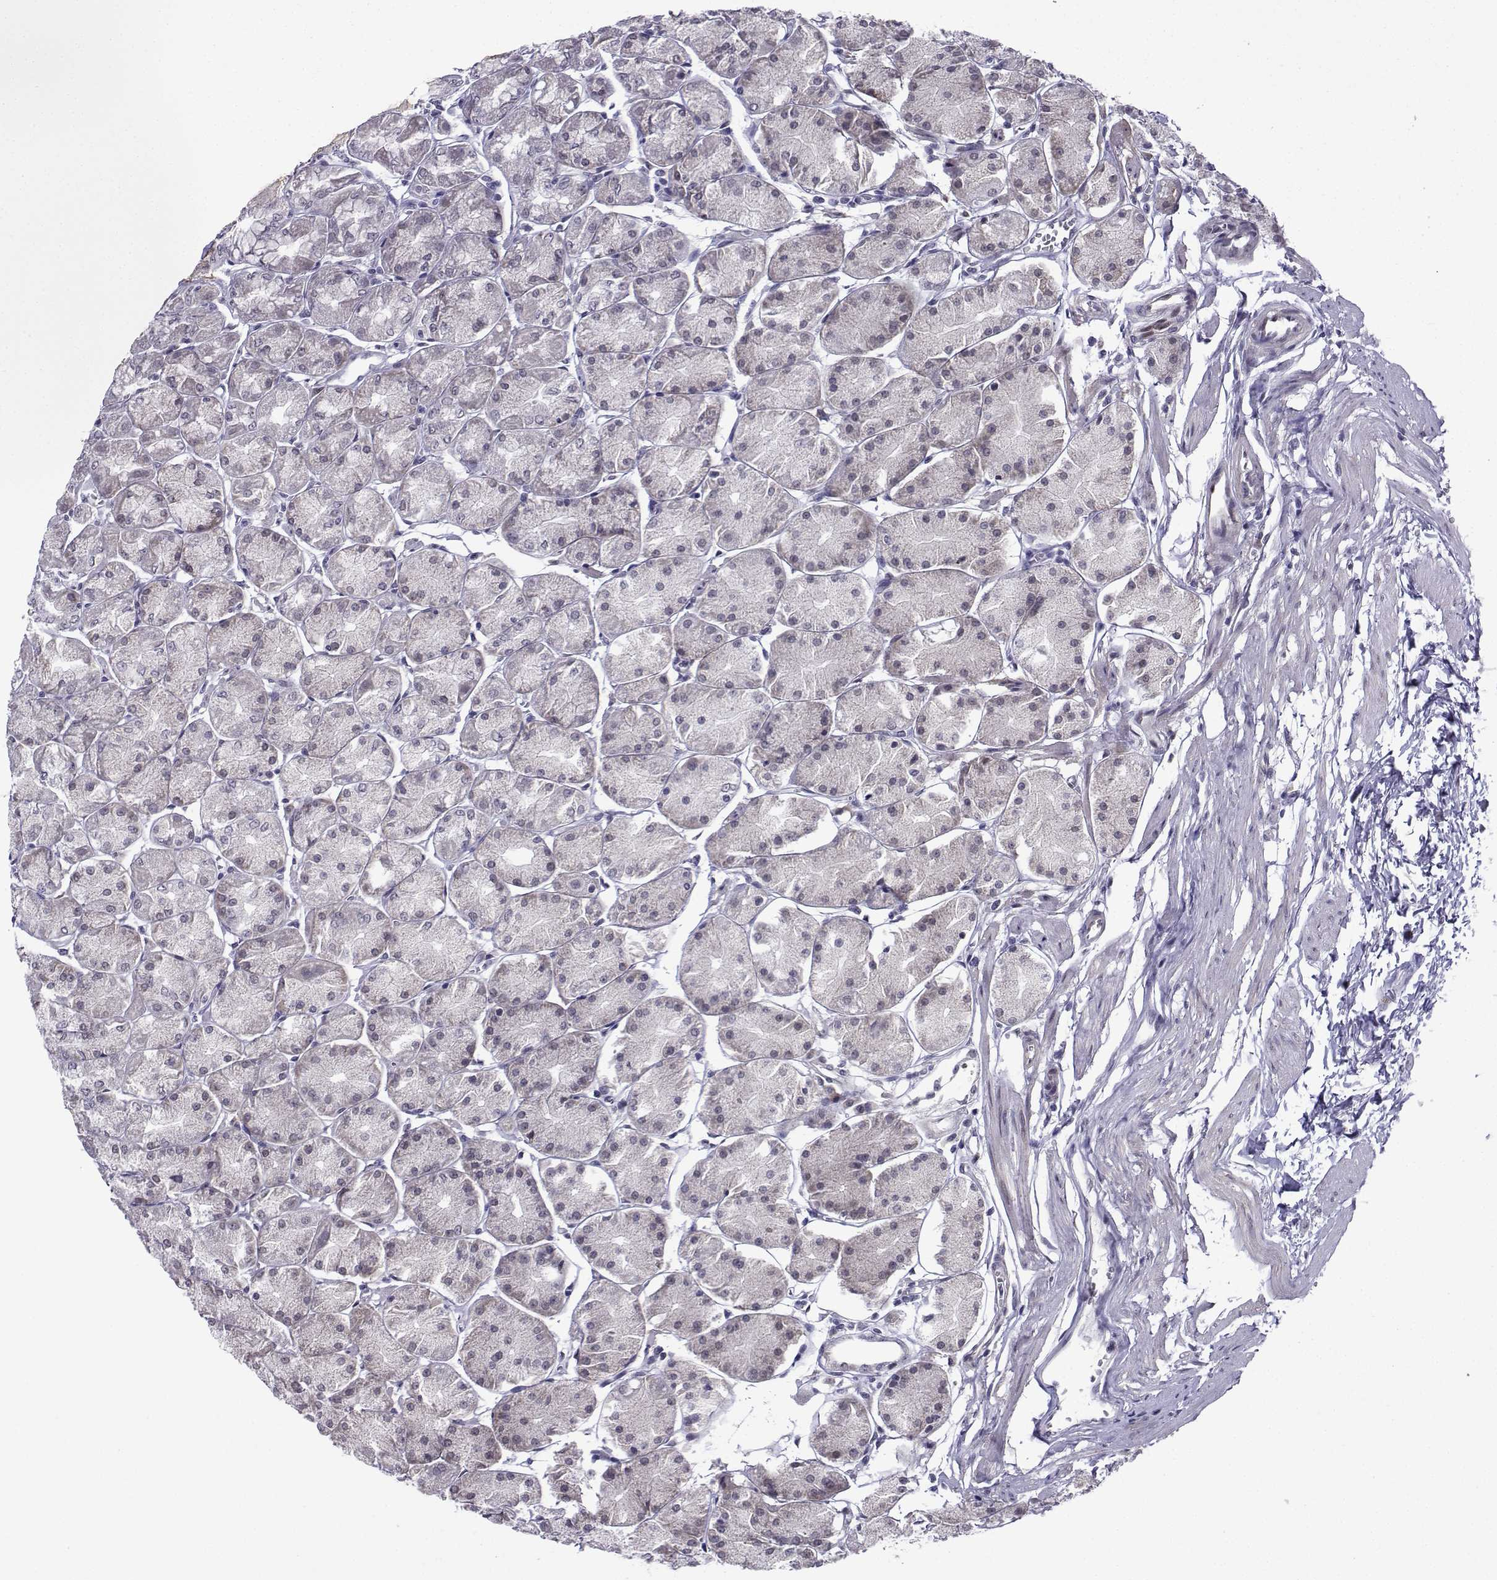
{"staining": {"intensity": "negative", "quantity": "none", "location": "none"}, "tissue": "stomach", "cell_type": "Glandular cells", "image_type": "normal", "snomed": [{"axis": "morphology", "description": "Normal tissue, NOS"}, {"axis": "topography", "description": "Stomach, upper"}], "caption": "Protein analysis of benign stomach displays no significant expression in glandular cells. (Brightfield microscopy of DAB immunohistochemistry at high magnification).", "gene": "FGF3", "patient": {"sex": "male", "age": 60}}